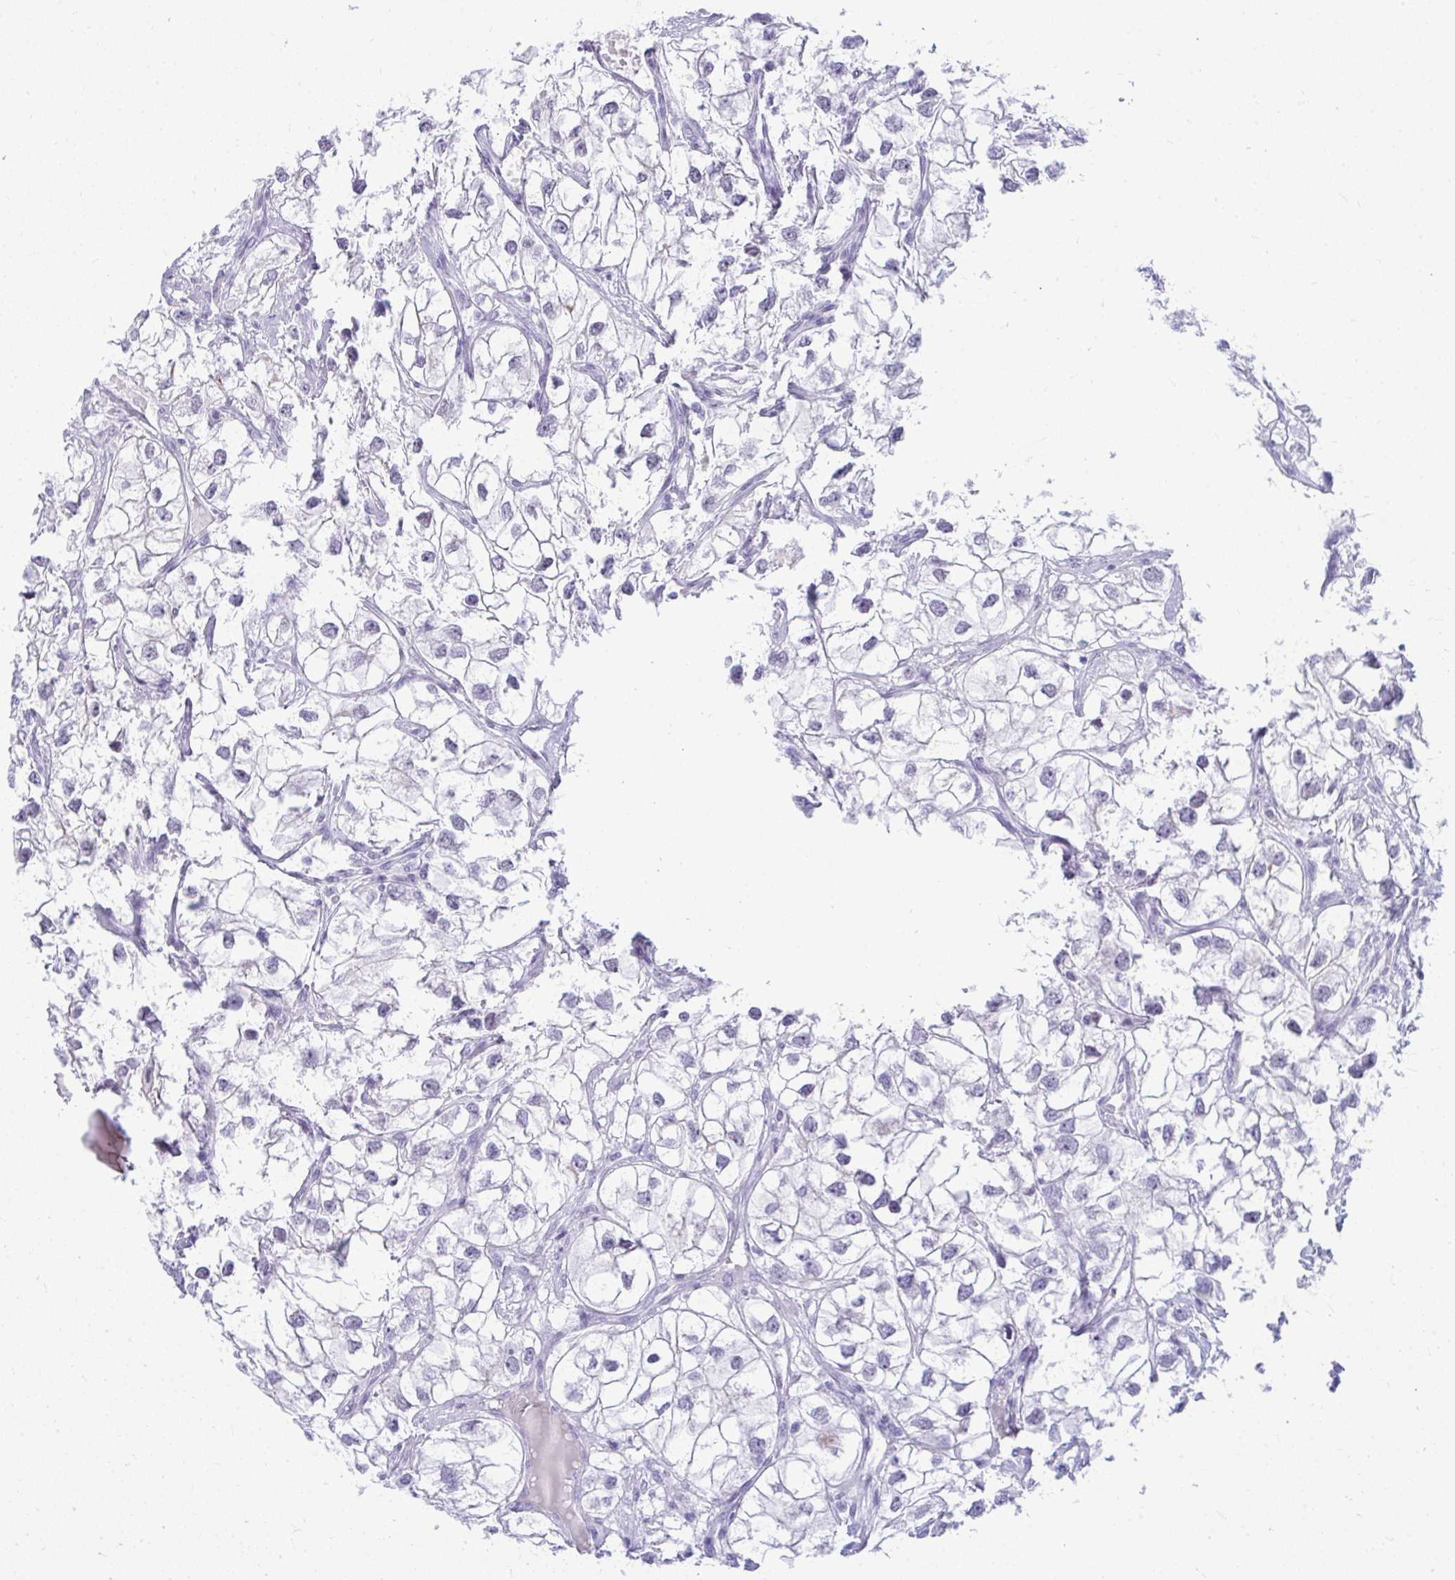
{"staining": {"intensity": "negative", "quantity": "none", "location": "none"}, "tissue": "renal cancer", "cell_type": "Tumor cells", "image_type": "cancer", "snomed": [{"axis": "morphology", "description": "Adenocarcinoma, NOS"}, {"axis": "topography", "description": "Kidney"}], "caption": "Immunohistochemistry (IHC) photomicrograph of neoplastic tissue: human renal adenocarcinoma stained with DAB demonstrates no significant protein staining in tumor cells. The staining is performed using DAB brown chromogen with nuclei counter-stained in using hematoxylin.", "gene": "OR5F1", "patient": {"sex": "male", "age": 59}}